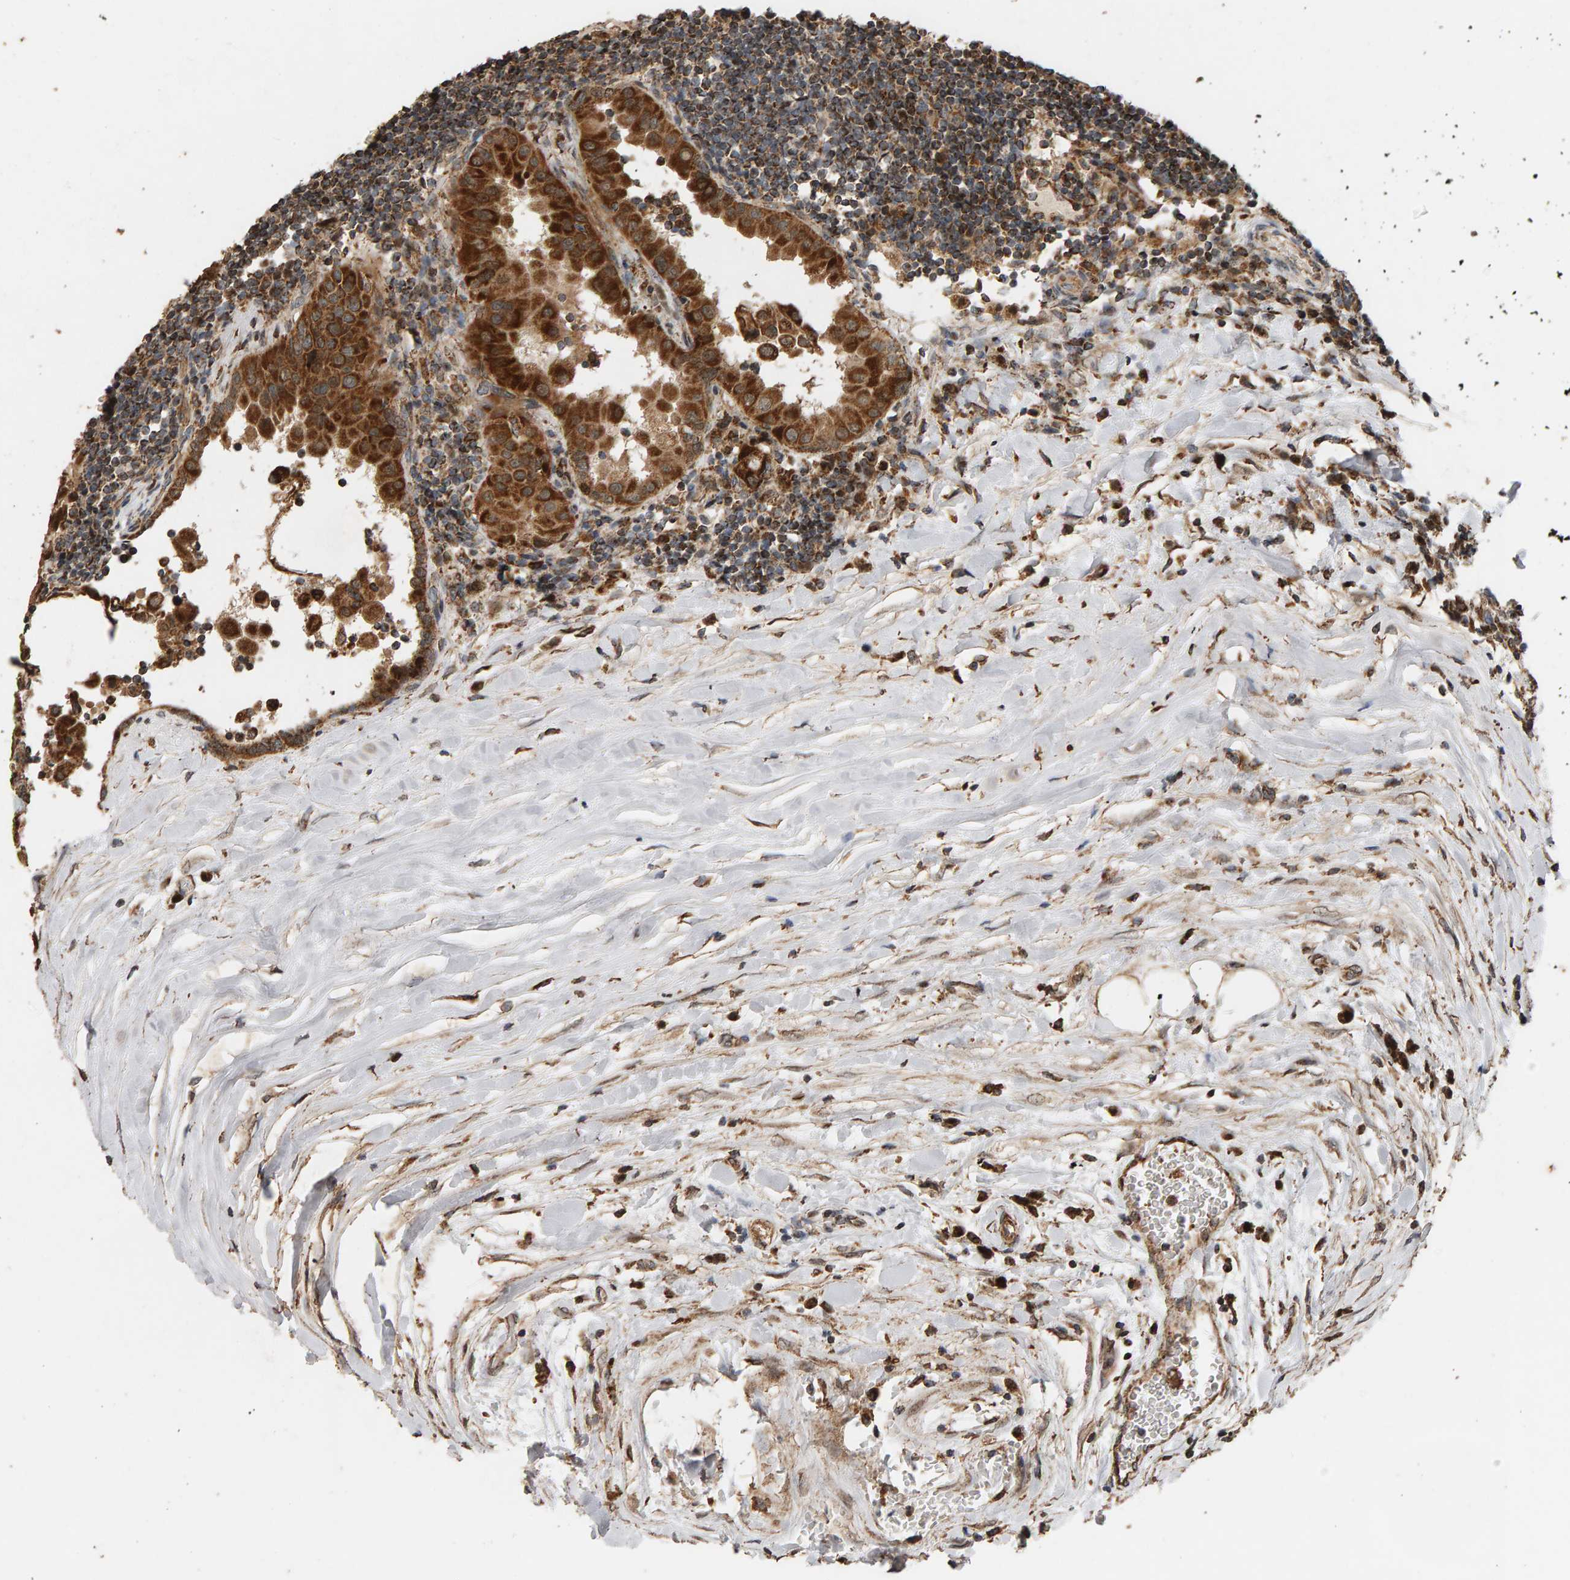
{"staining": {"intensity": "strong", "quantity": ">75%", "location": "cytoplasmic/membranous"}, "tissue": "thyroid cancer", "cell_type": "Tumor cells", "image_type": "cancer", "snomed": [{"axis": "morphology", "description": "Papillary adenocarcinoma, NOS"}, {"axis": "topography", "description": "Thyroid gland"}], "caption": "Protein staining by immunohistochemistry (IHC) displays strong cytoplasmic/membranous positivity in about >75% of tumor cells in thyroid cancer.", "gene": "GSTK1", "patient": {"sex": "male", "age": 33}}